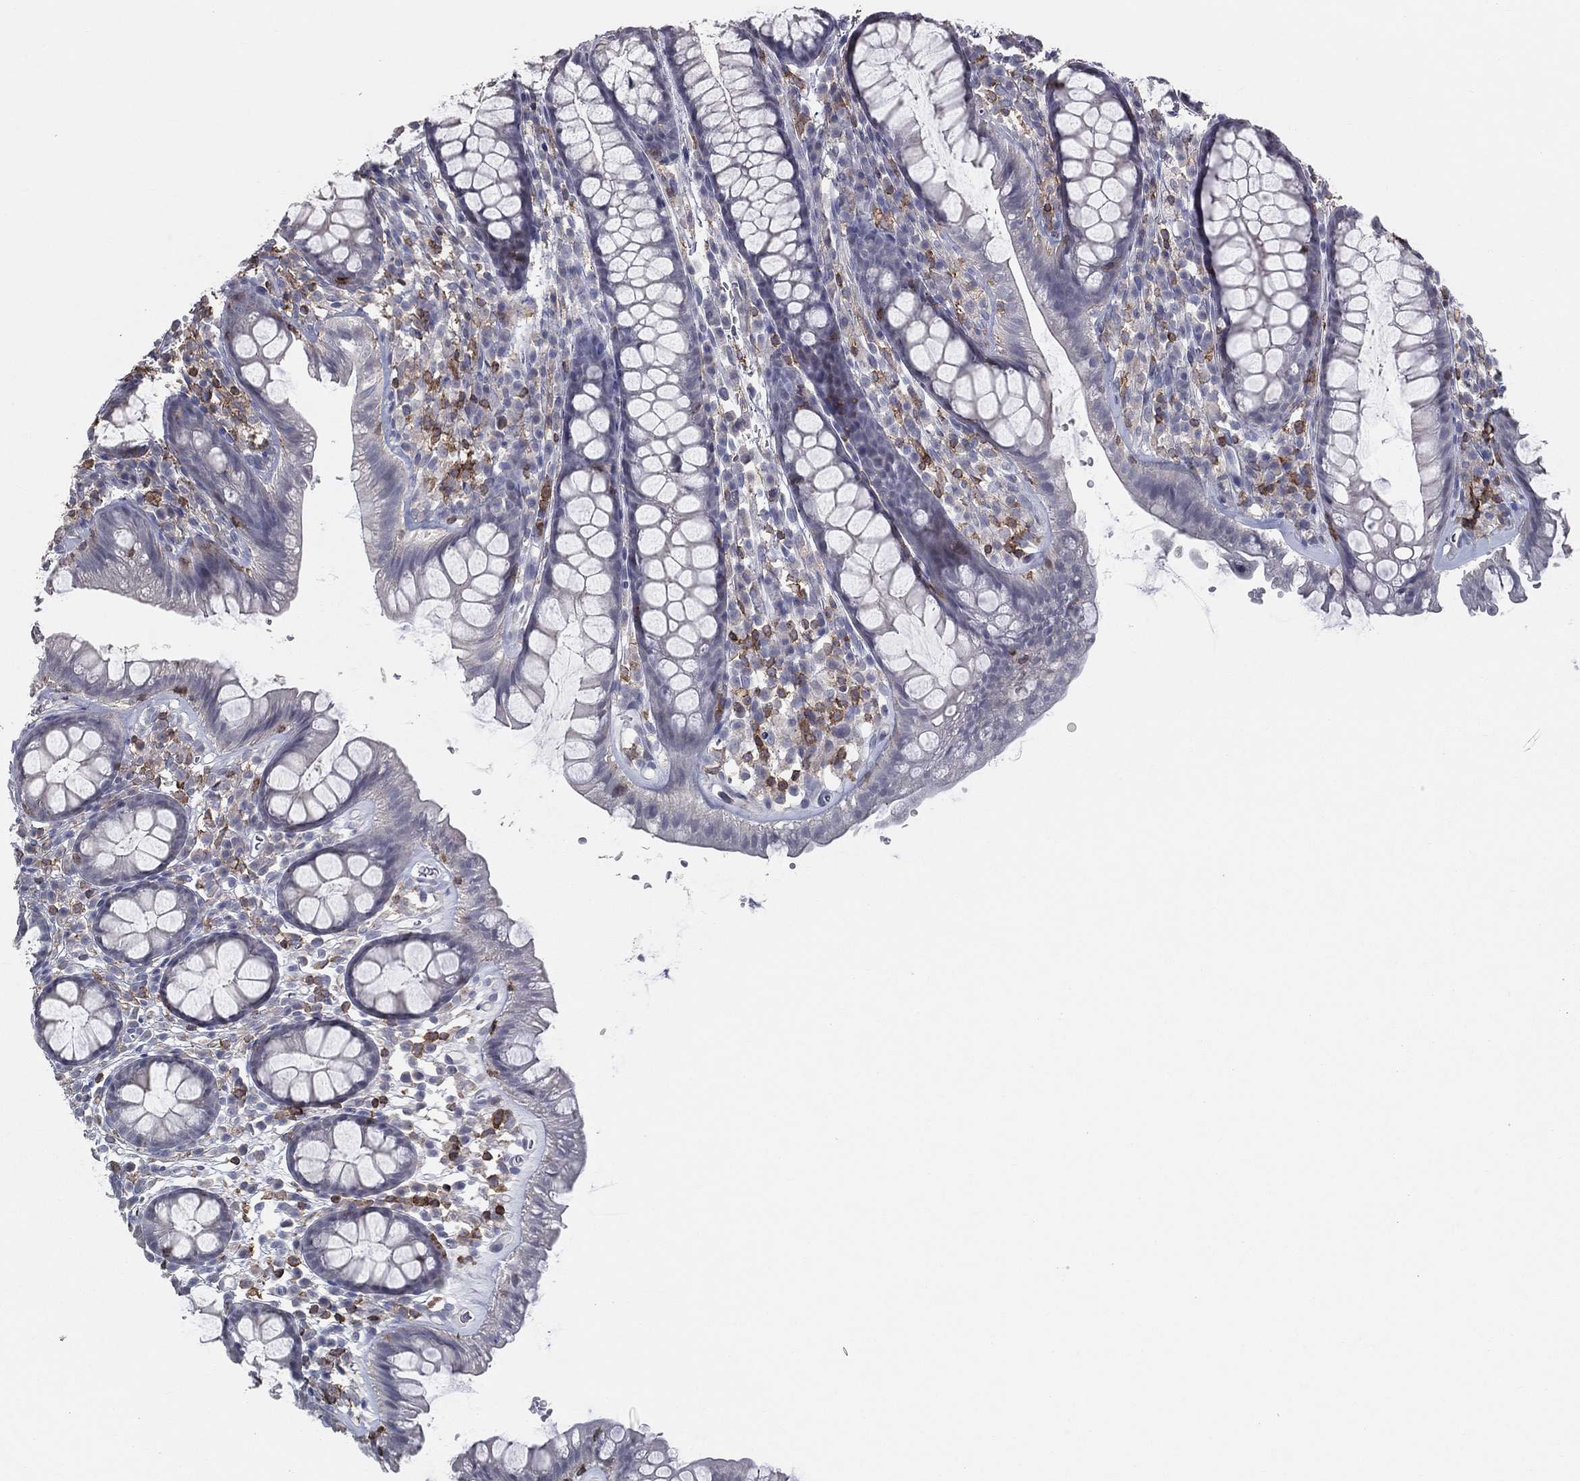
{"staining": {"intensity": "negative", "quantity": "none", "location": "none"}, "tissue": "colon", "cell_type": "Endothelial cells", "image_type": "normal", "snomed": [{"axis": "morphology", "description": "Normal tissue, NOS"}, {"axis": "topography", "description": "Colon"}], "caption": "IHC of benign colon displays no staining in endothelial cells.", "gene": "PSTPIP1", "patient": {"sex": "male", "age": 76}}